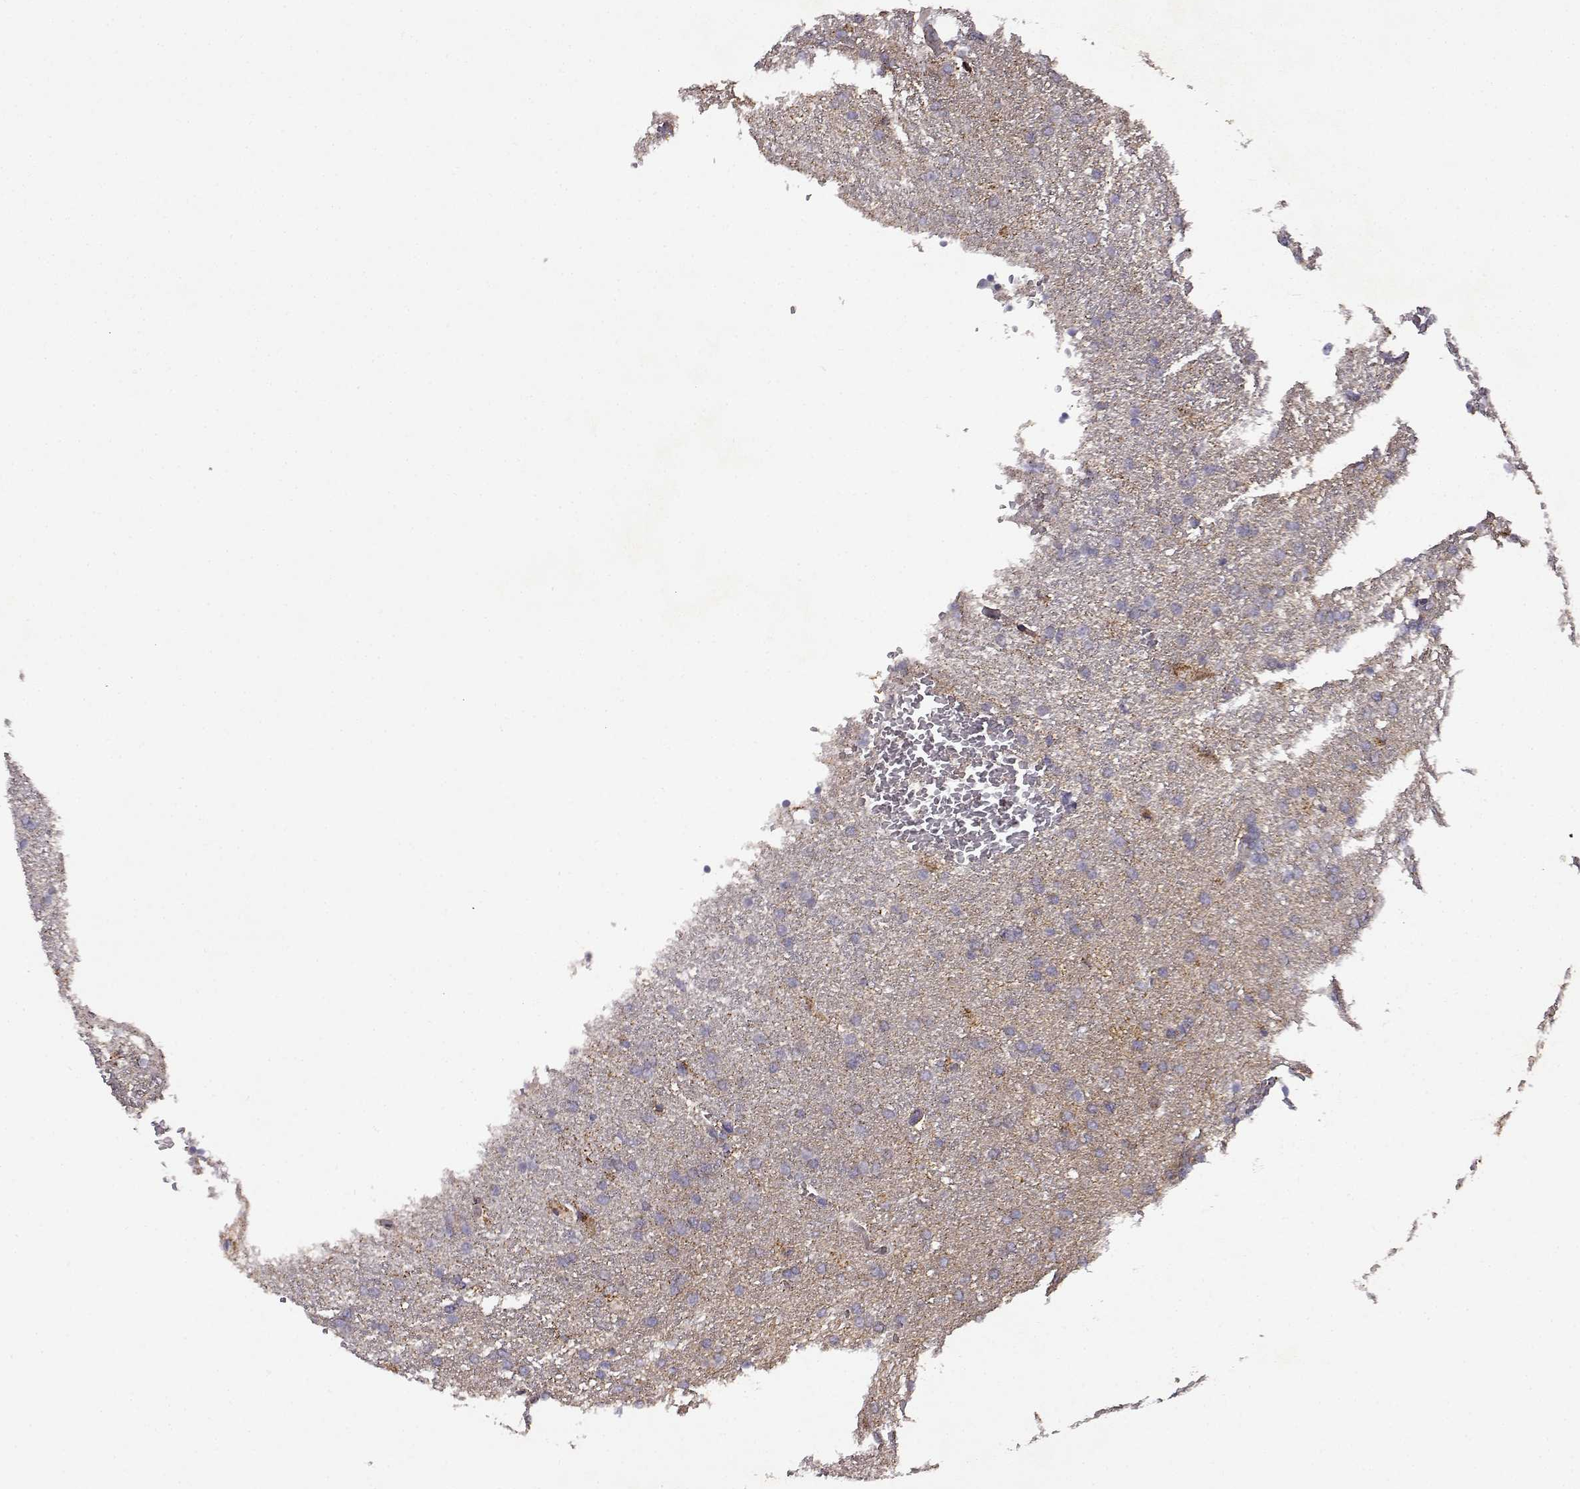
{"staining": {"intensity": "negative", "quantity": "none", "location": "none"}, "tissue": "glioma", "cell_type": "Tumor cells", "image_type": "cancer", "snomed": [{"axis": "morphology", "description": "Glioma, malignant, High grade"}, {"axis": "topography", "description": "Brain"}], "caption": "This is a image of immunohistochemistry (IHC) staining of high-grade glioma (malignant), which shows no expression in tumor cells.", "gene": "DDC", "patient": {"sex": "male", "age": 68}}